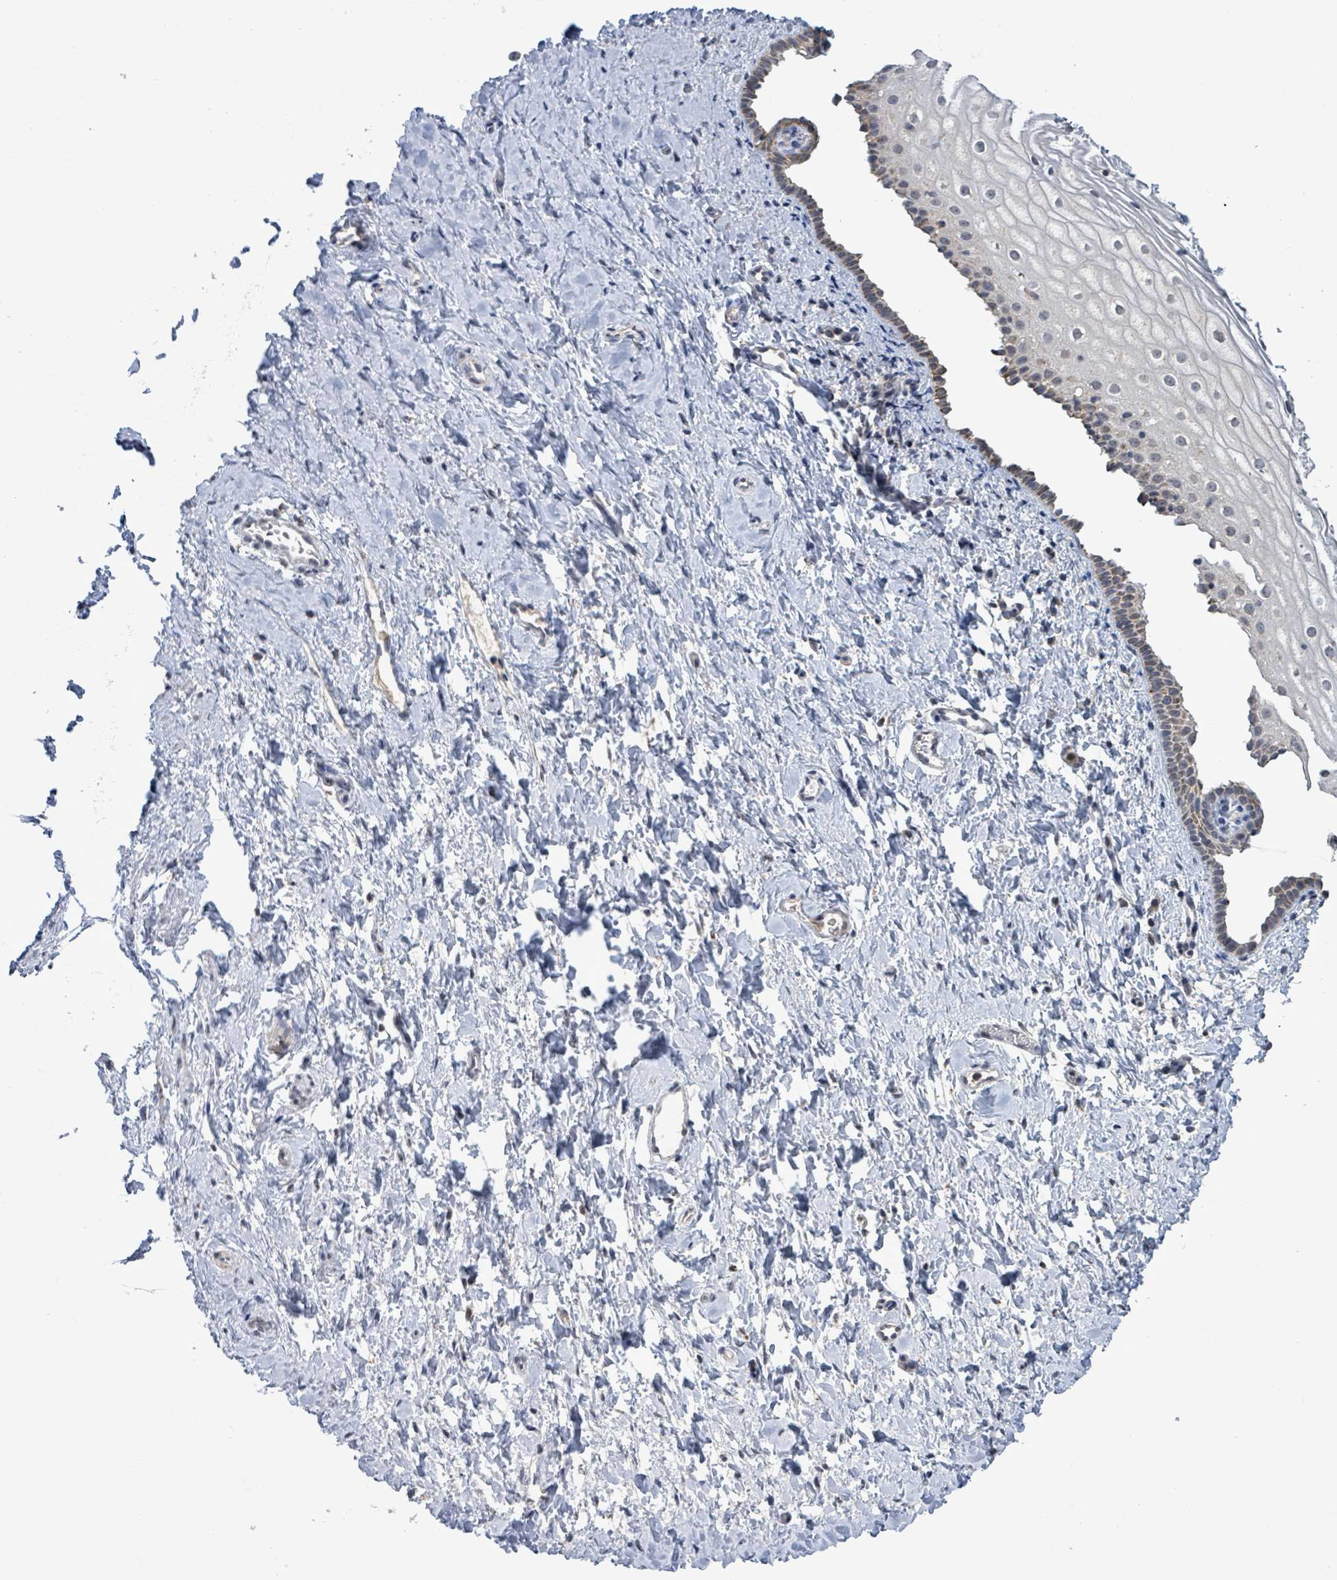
{"staining": {"intensity": "weak", "quantity": "25%-75%", "location": "cytoplasmic/membranous"}, "tissue": "vagina", "cell_type": "Squamous epithelial cells", "image_type": "normal", "snomed": [{"axis": "morphology", "description": "Normal tissue, NOS"}, {"axis": "topography", "description": "Vagina"}], "caption": "Protein expression by immunohistochemistry (IHC) exhibits weak cytoplasmic/membranous staining in about 25%-75% of squamous epithelial cells in benign vagina. (Brightfield microscopy of DAB IHC at high magnification).", "gene": "COQ10B", "patient": {"sex": "female", "age": 56}}